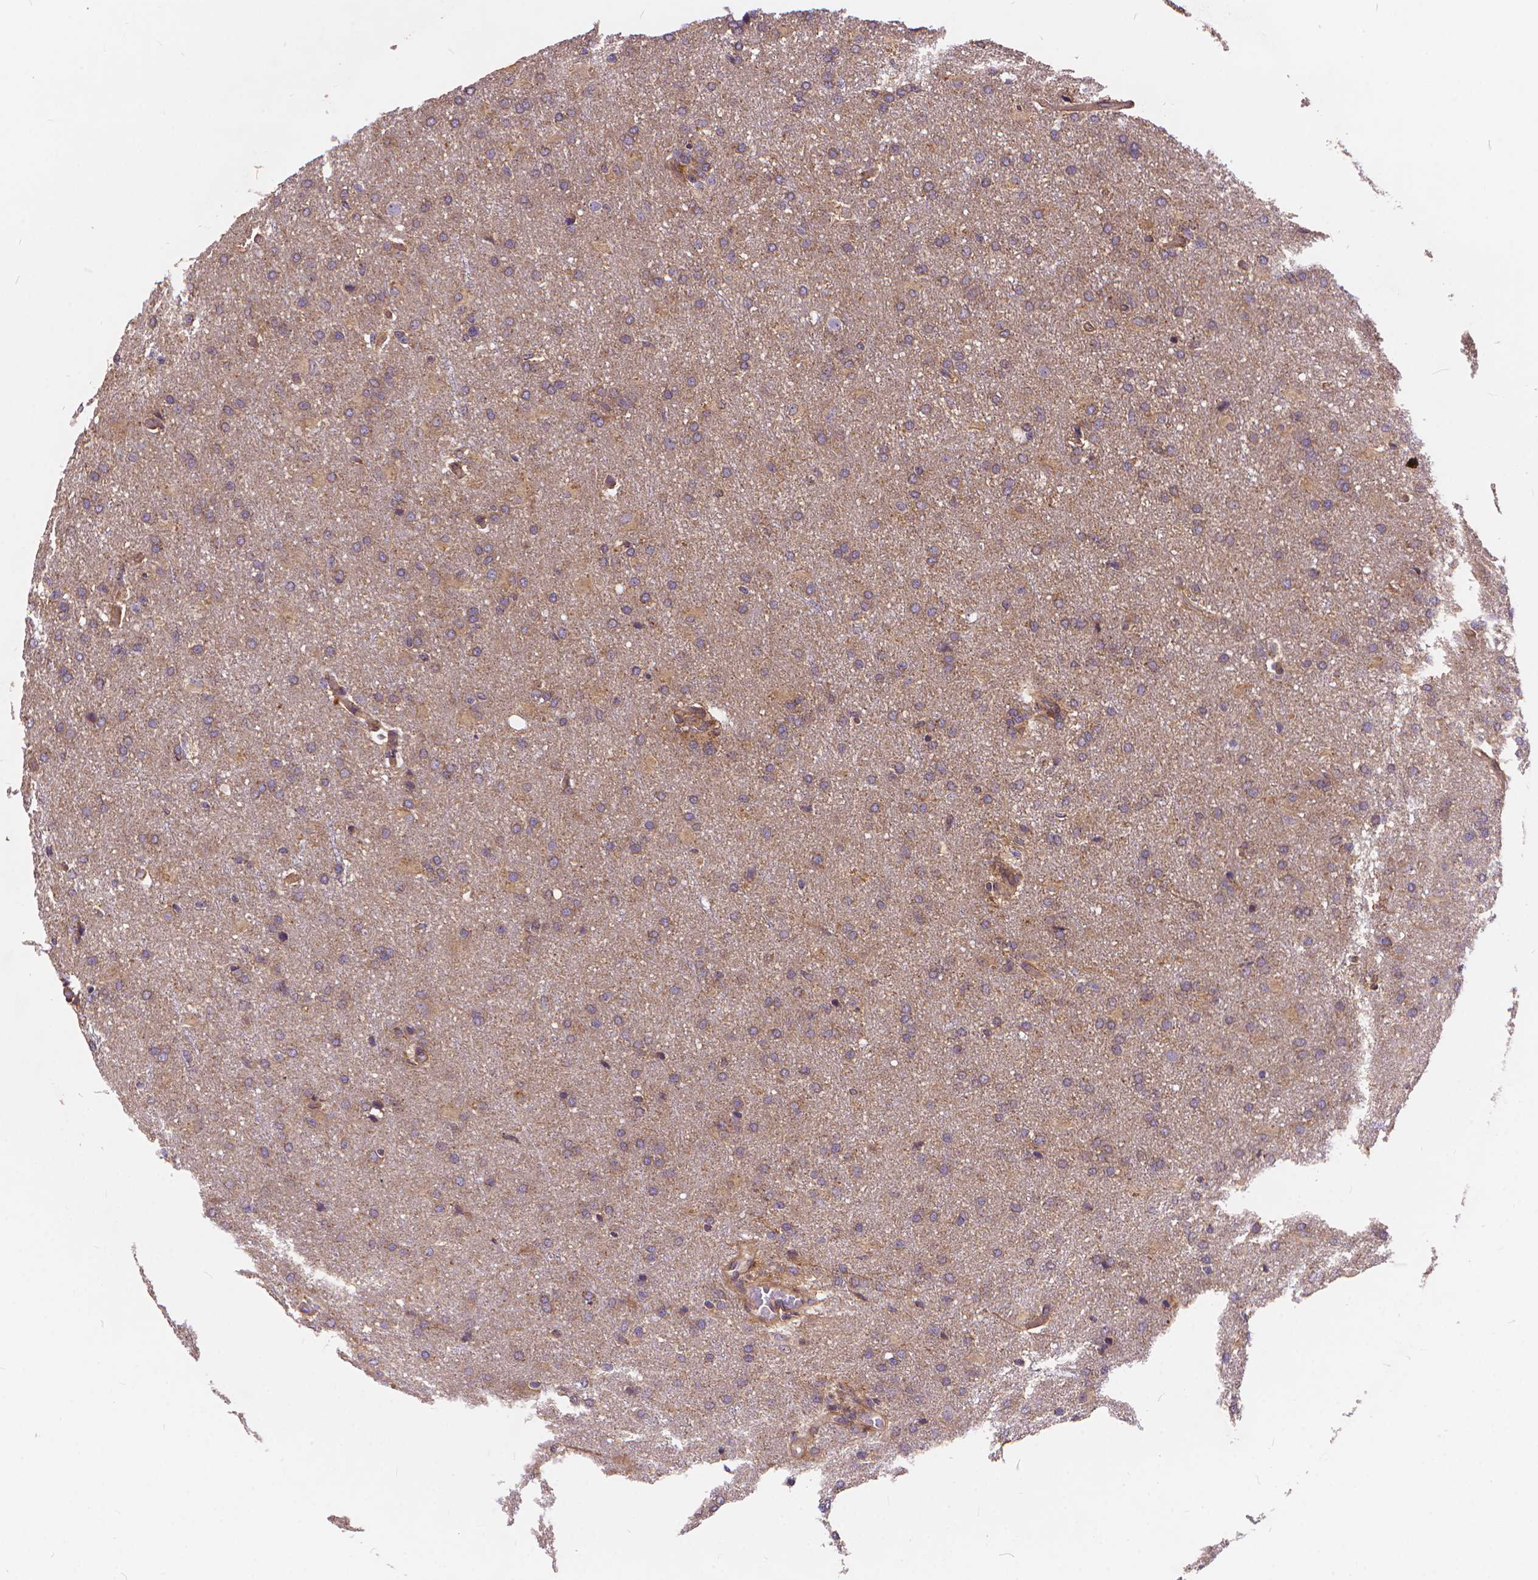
{"staining": {"intensity": "weak", "quantity": "25%-75%", "location": "cytoplasmic/membranous"}, "tissue": "glioma", "cell_type": "Tumor cells", "image_type": "cancer", "snomed": [{"axis": "morphology", "description": "Glioma, malignant, High grade"}, {"axis": "topography", "description": "Brain"}], "caption": "There is low levels of weak cytoplasmic/membranous staining in tumor cells of malignant glioma (high-grade), as demonstrated by immunohistochemical staining (brown color).", "gene": "ARAP1", "patient": {"sex": "male", "age": 68}}